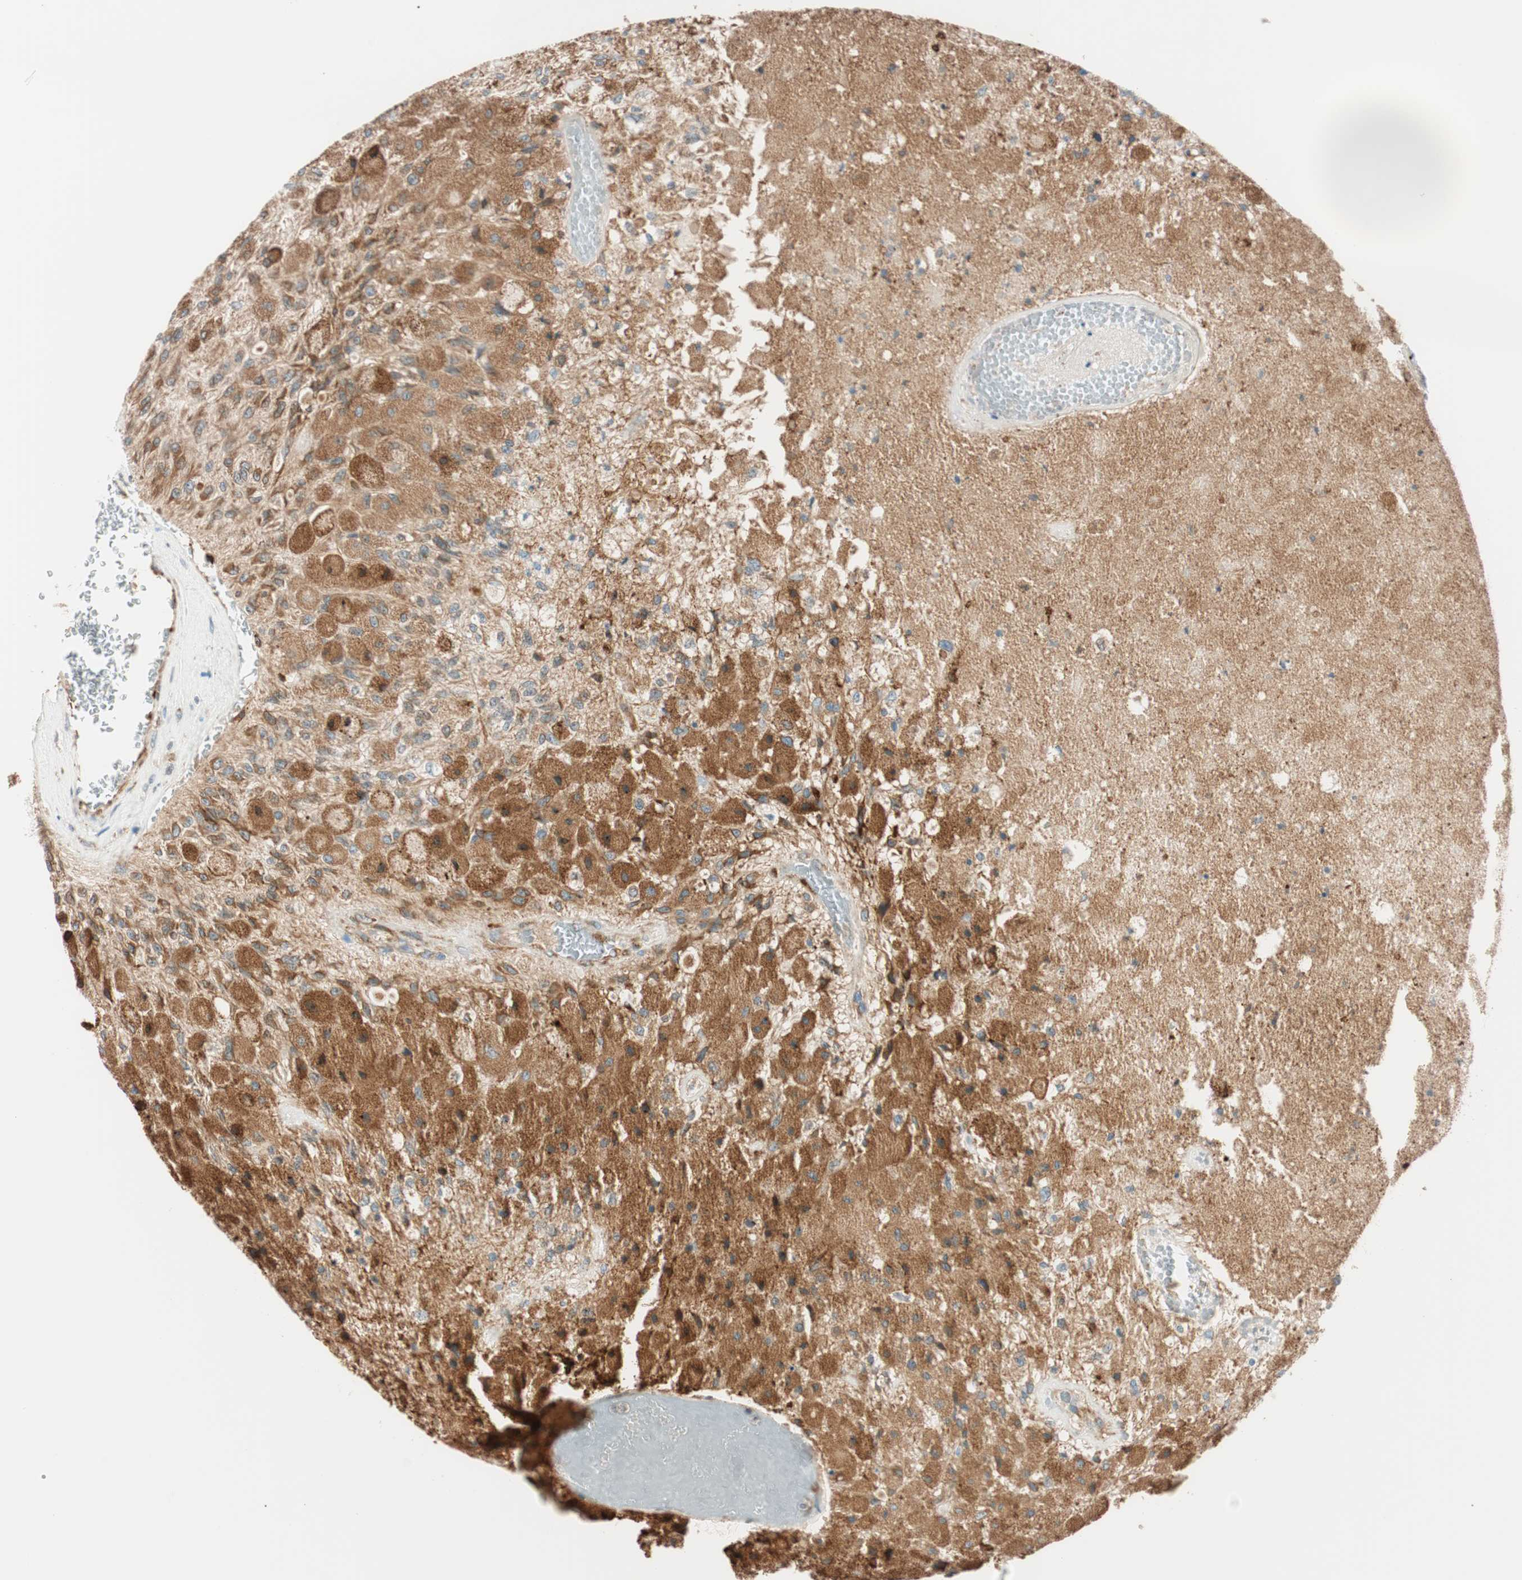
{"staining": {"intensity": "moderate", "quantity": "25%-75%", "location": "cytoplasmic/membranous"}, "tissue": "glioma", "cell_type": "Tumor cells", "image_type": "cancer", "snomed": [{"axis": "morphology", "description": "Normal tissue, NOS"}, {"axis": "morphology", "description": "Glioma, malignant, High grade"}, {"axis": "topography", "description": "Cerebral cortex"}], "caption": "High-magnification brightfield microscopy of malignant glioma (high-grade) stained with DAB (3,3'-diaminobenzidine) (brown) and counterstained with hematoxylin (blue). tumor cells exhibit moderate cytoplasmic/membranous staining is appreciated in approximately25%-75% of cells.", "gene": "PRKCSH", "patient": {"sex": "male", "age": 77}}